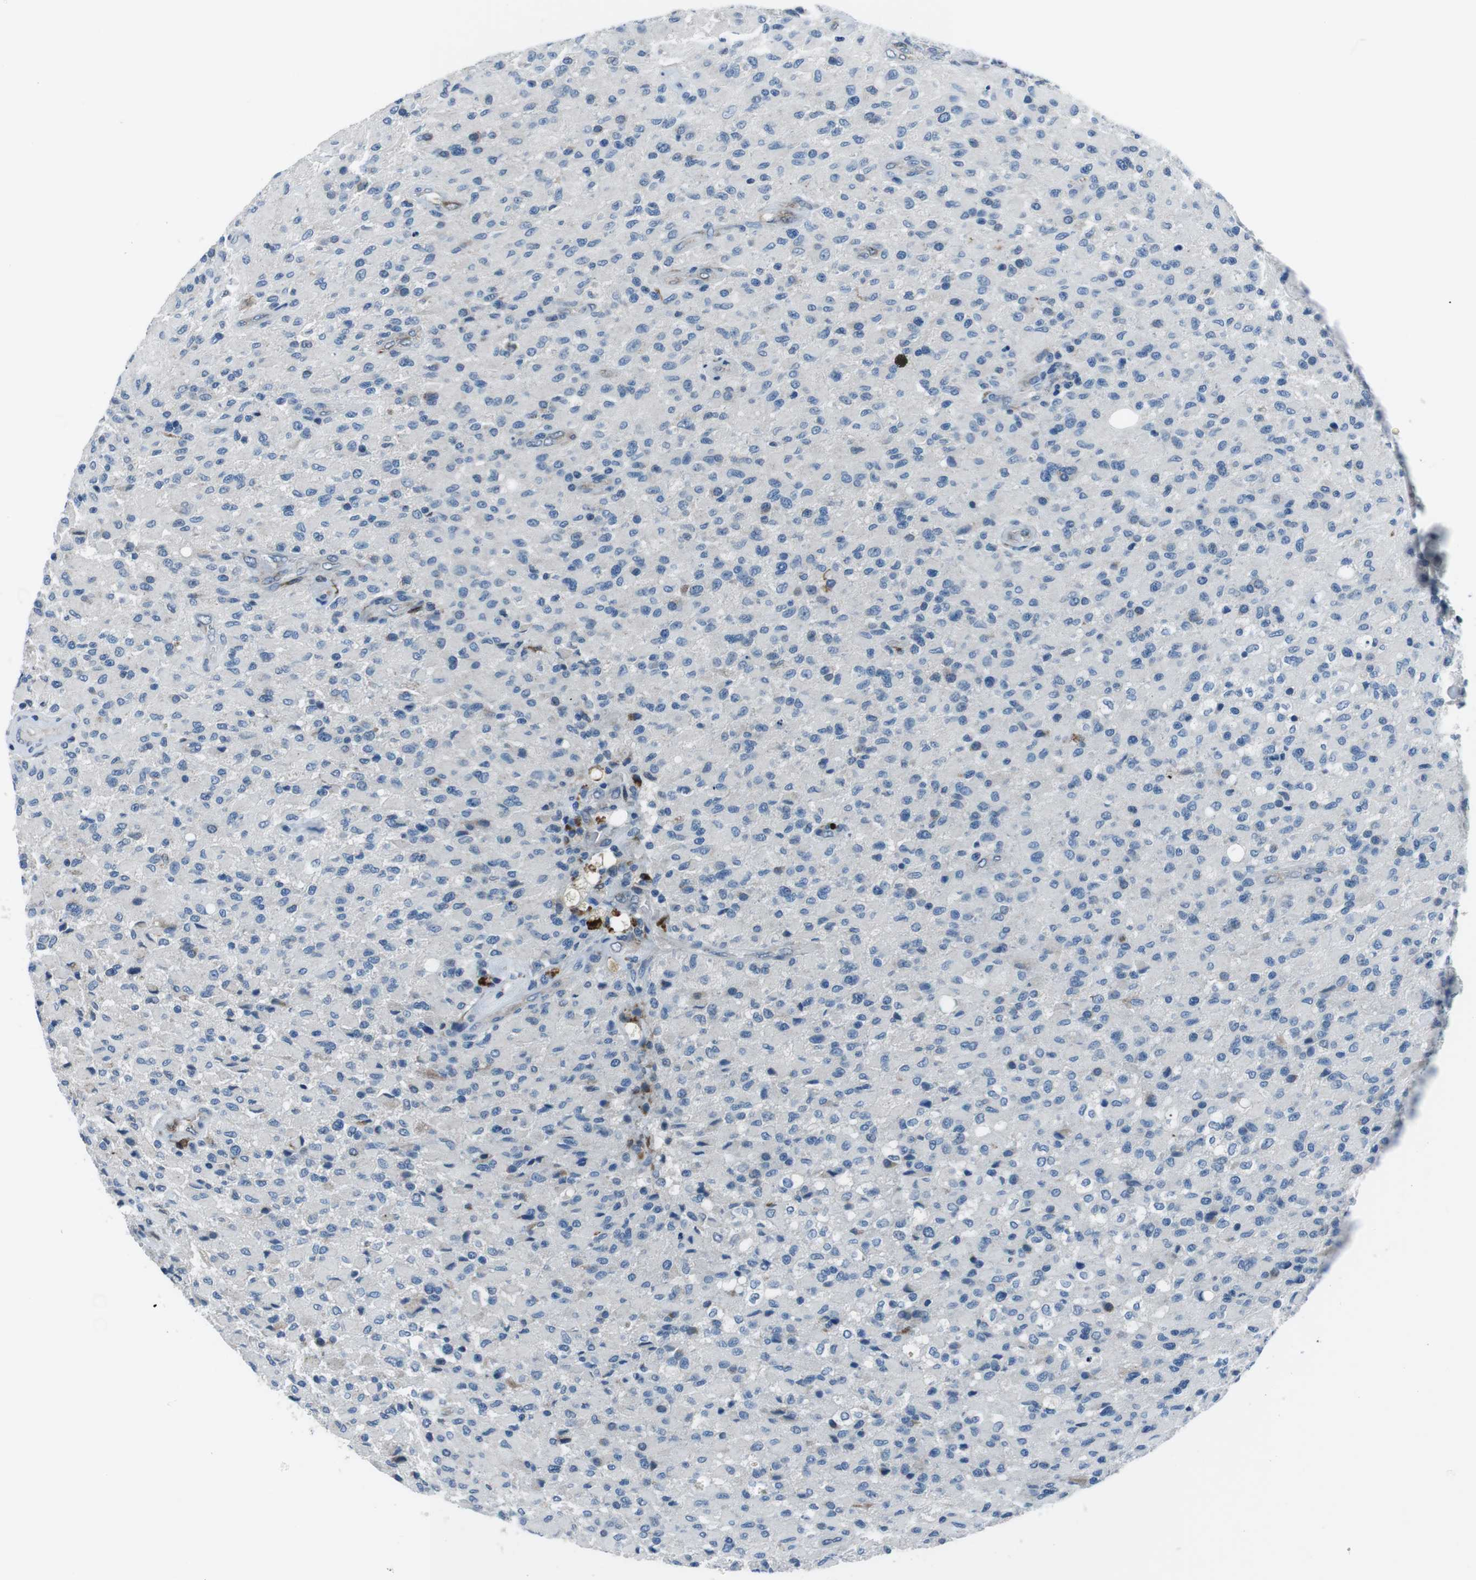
{"staining": {"intensity": "negative", "quantity": "none", "location": "none"}, "tissue": "glioma", "cell_type": "Tumor cells", "image_type": "cancer", "snomed": [{"axis": "morphology", "description": "Glioma, malignant, High grade"}, {"axis": "topography", "description": "Brain"}], "caption": "IHC histopathology image of neoplastic tissue: human glioma stained with DAB exhibits no significant protein expression in tumor cells.", "gene": "NUCB2", "patient": {"sex": "male", "age": 71}}